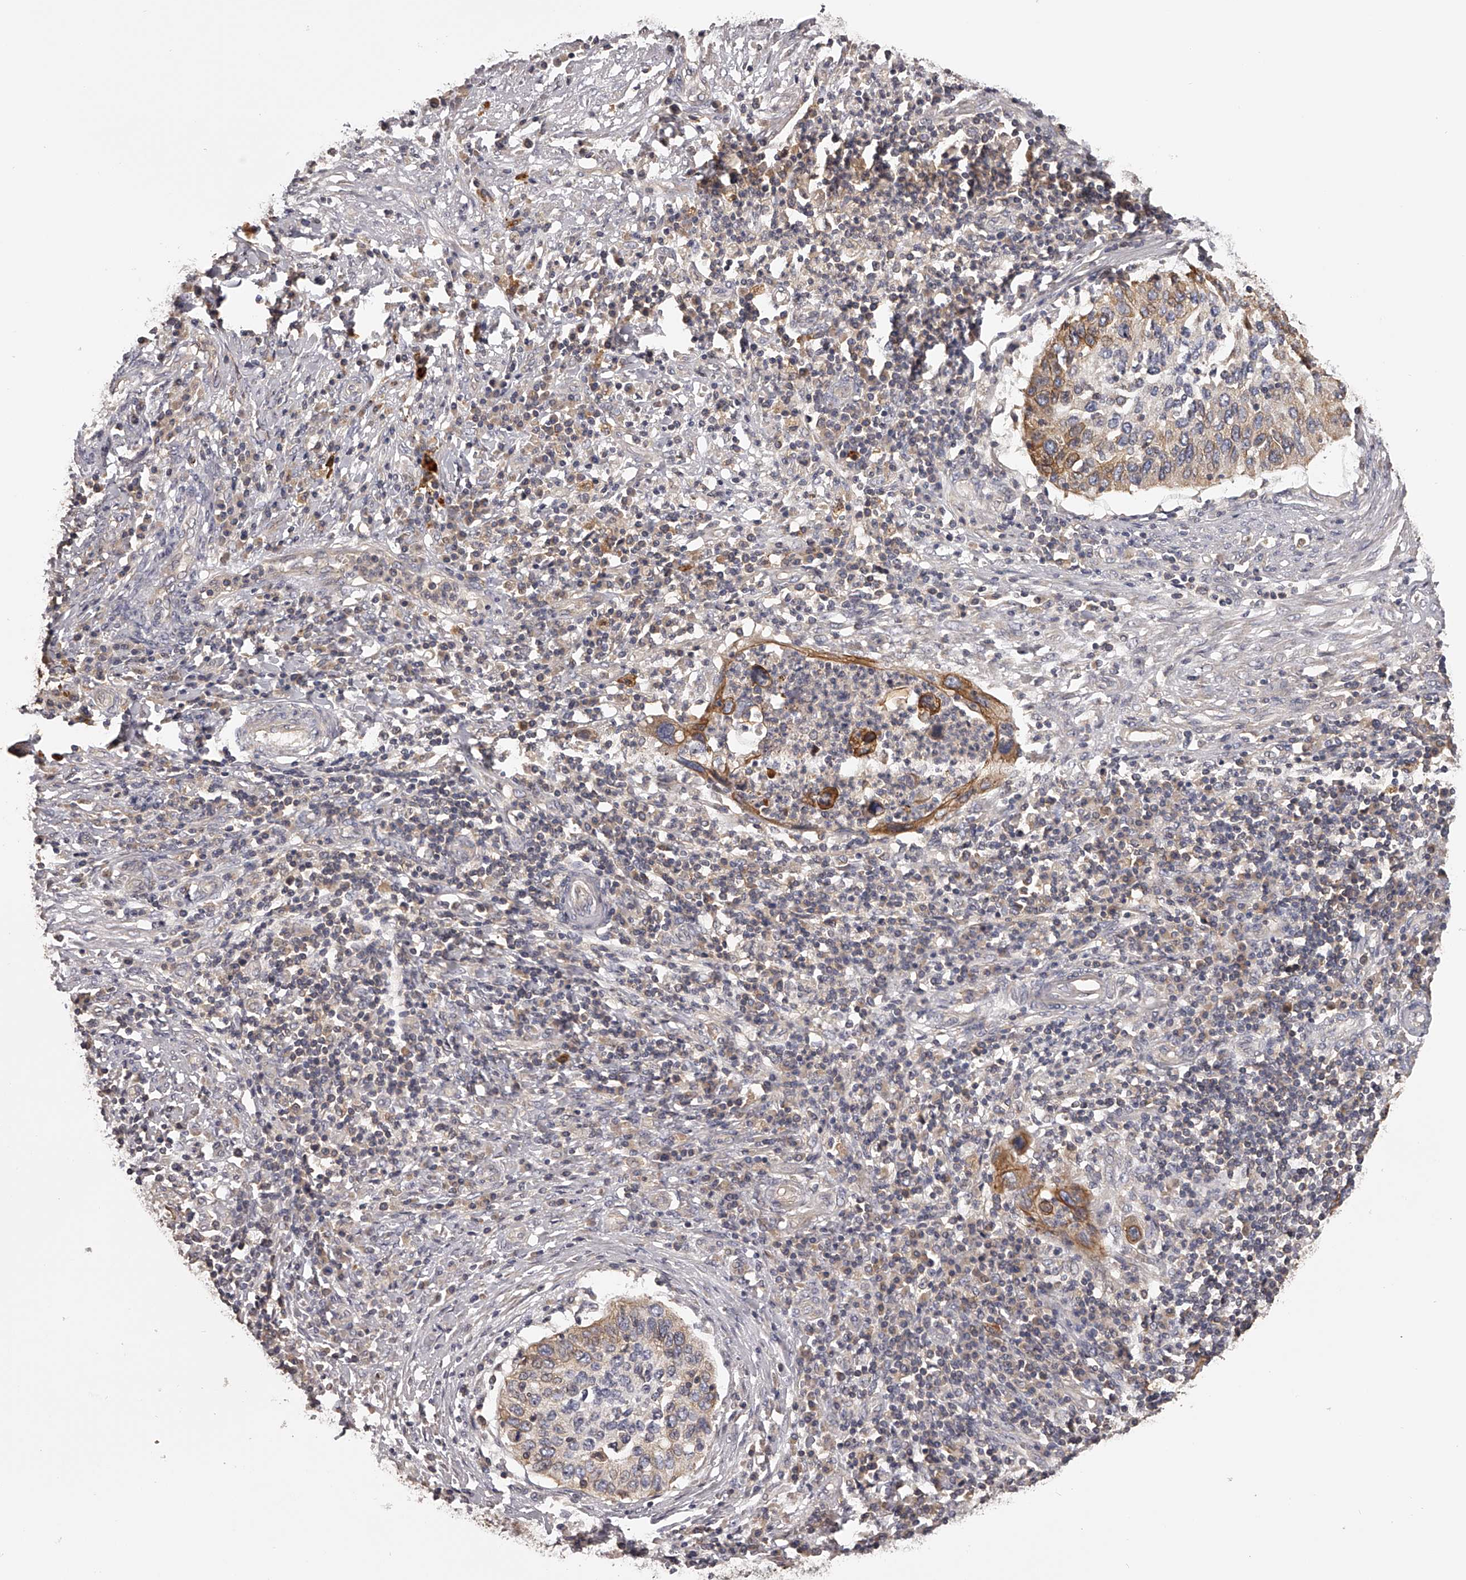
{"staining": {"intensity": "moderate", "quantity": "25%-75%", "location": "cytoplasmic/membranous"}, "tissue": "cervical cancer", "cell_type": "Tumor cells", "image_type": "cancer", "snomed": [{"axis": "morphology", "description": "Squamous cell carcinoma, NOS"}, {"axis": "topography", "description": "Cervix"}], "caption": "Protein positivity by immunohistochemistry displays moderate cytoplasmic/membranous positivity in about 25%-75% of tumor cells in cervical cancer.", "gene": "TNN", "patient": {"sex": "female", "age": 38}}